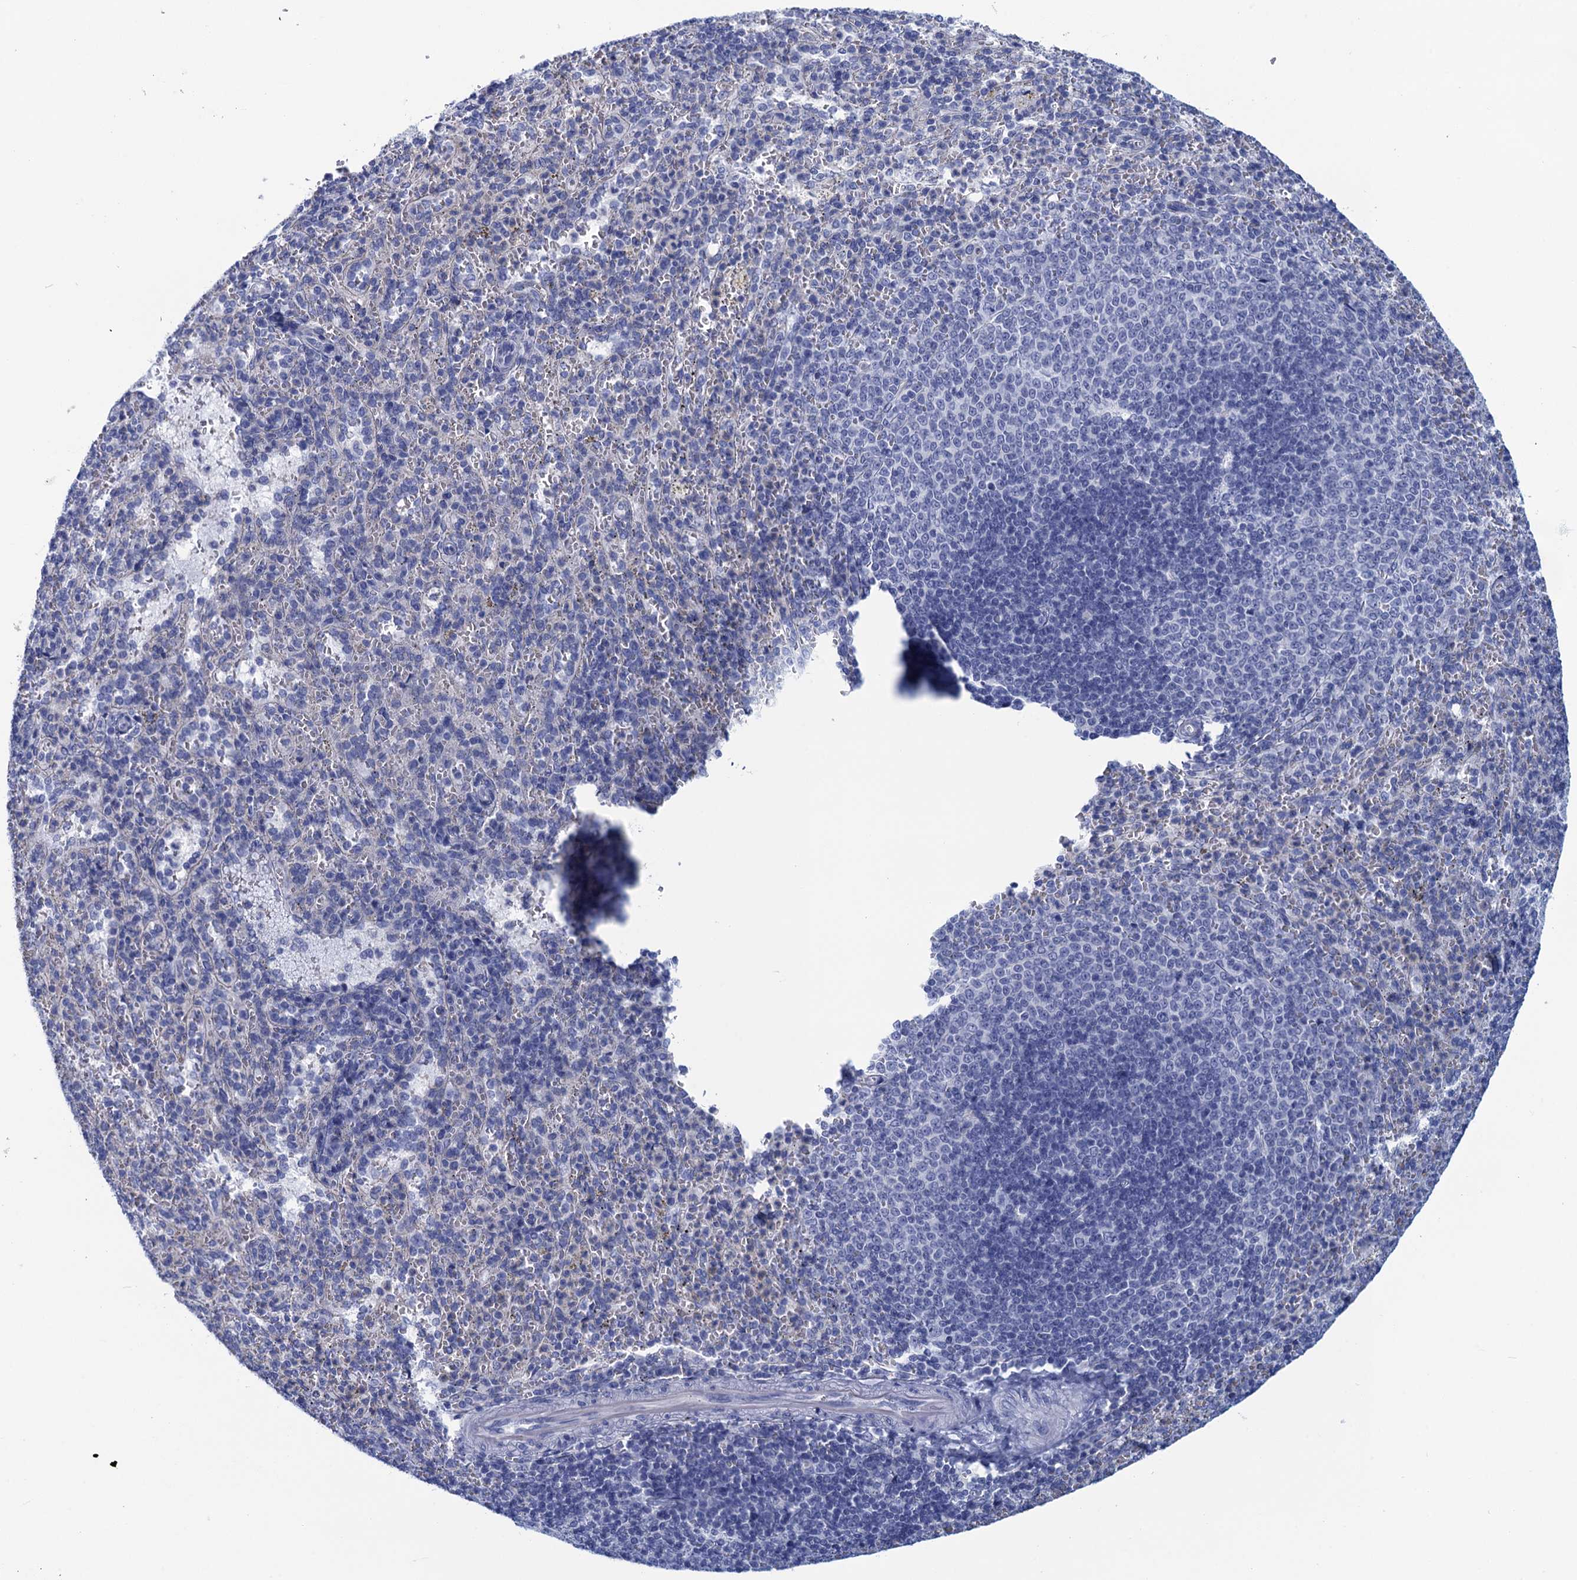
{"staining": {"intensity": "negative", "quantity": "none", "location": "none"}, "tissue": "spleen", "cell_type": "Cells in red pulp", "image_type": "normal", "snomed": [{"axis": "morphology", "description": "Normal tissue, NOS"}, {"axis": "topography", "description": "Spleen"}], "caption": "This is an IHC image of normal spleen. There is no positivity in cells in red pulp.", "gene": "CALML5", "patient": {"sex": "female", "age": 21}}